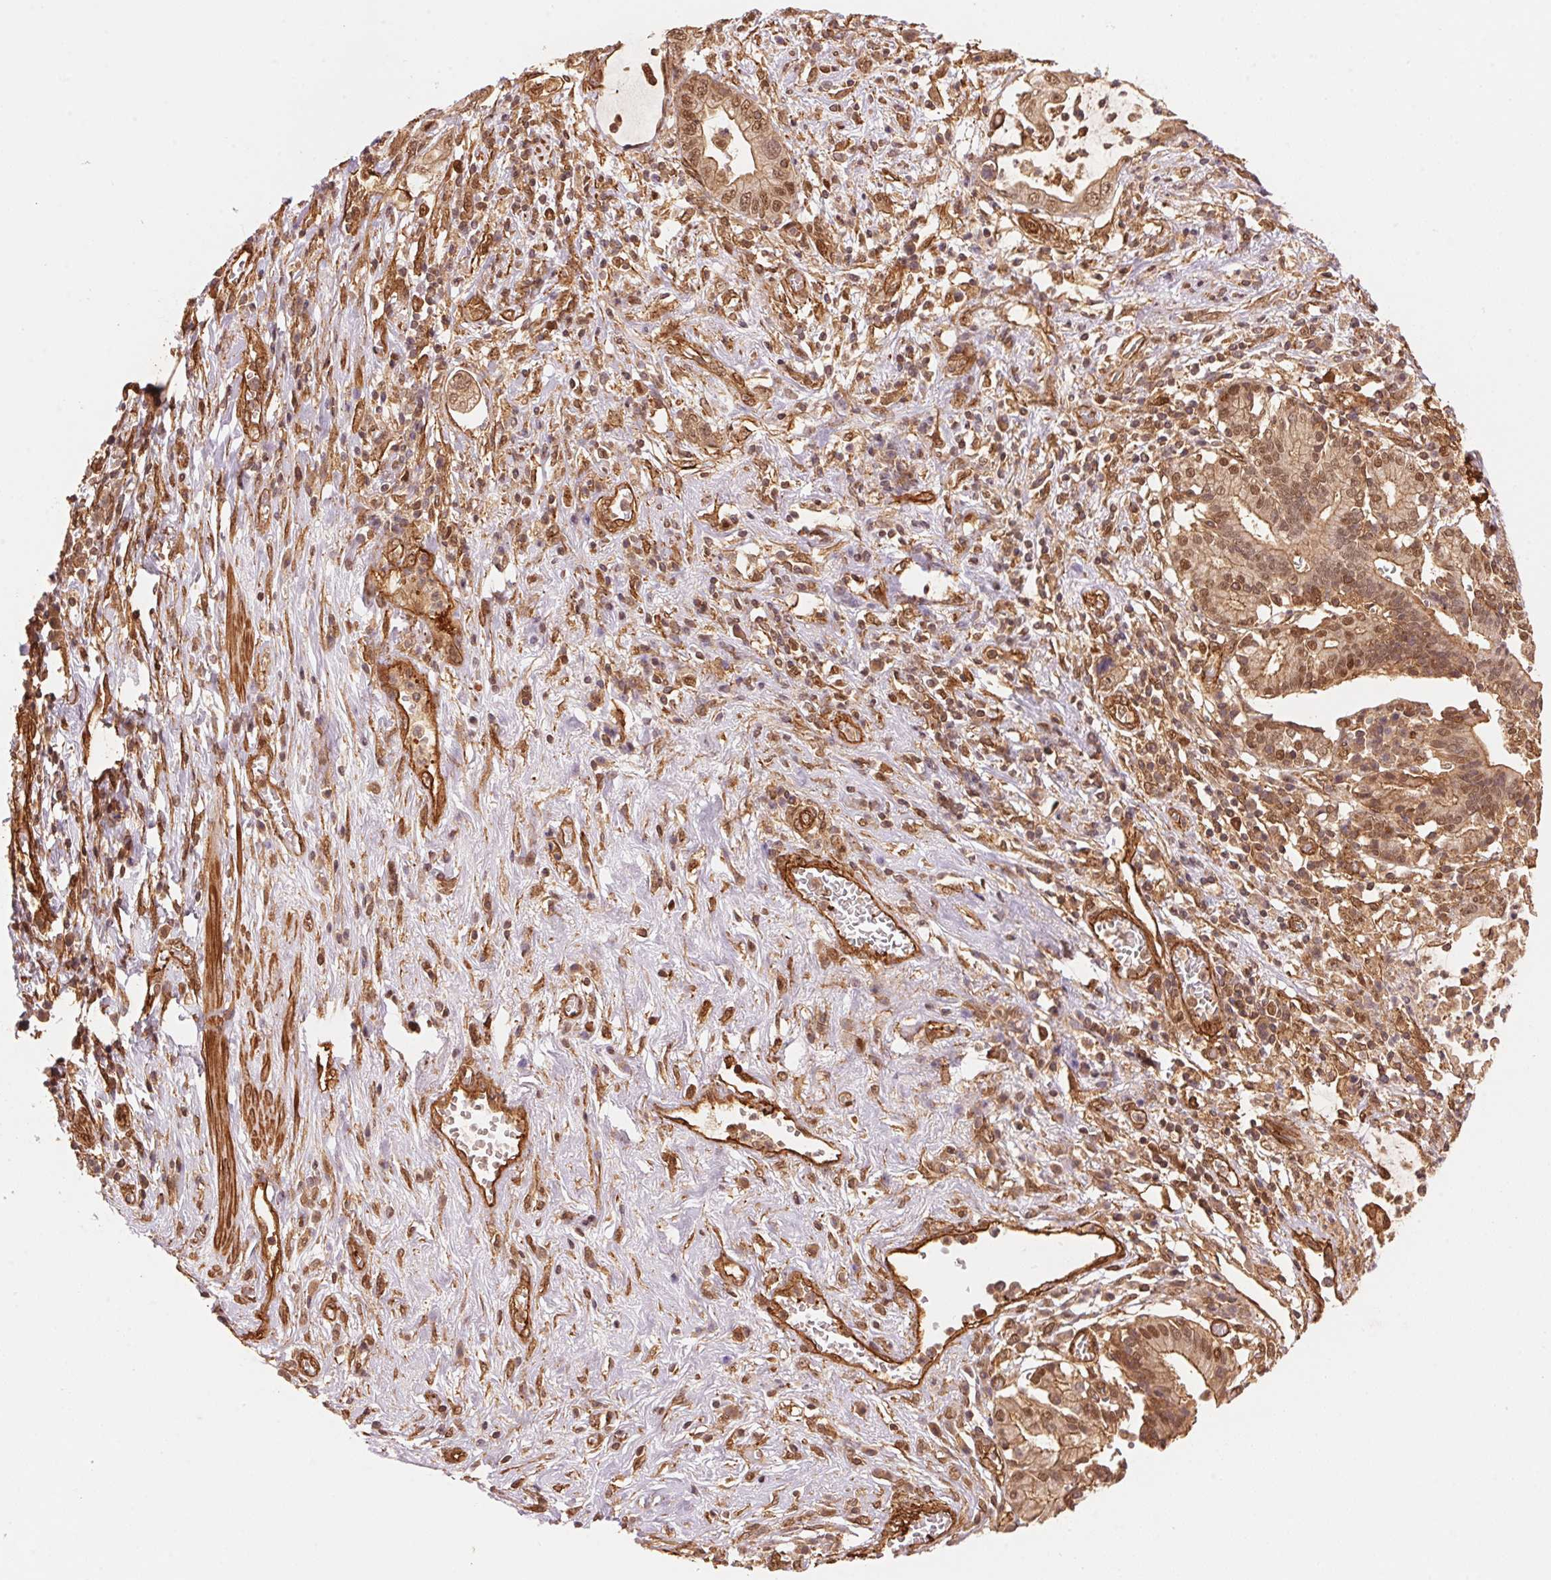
{"staining": {"intensity": "moderate", "quantity": ">75%", "location": "nuclear"}, "tissue": "pancreatic cancer", "cell_type": "Tumor cells", "image_type": "cancer", "snomed": [{"axis": "morphology", "description": "Adenocarcinoma, NOS"}, {"axis": "topography", "description": "Pancreas"}], "caption": "Moderate nuclear protein staining is seen in about >75% of tumor cells in pancreatic cancer (adenocarcinoma).", "gene": "TNIP2", "patient": {"sex": "female", "age": 72}}